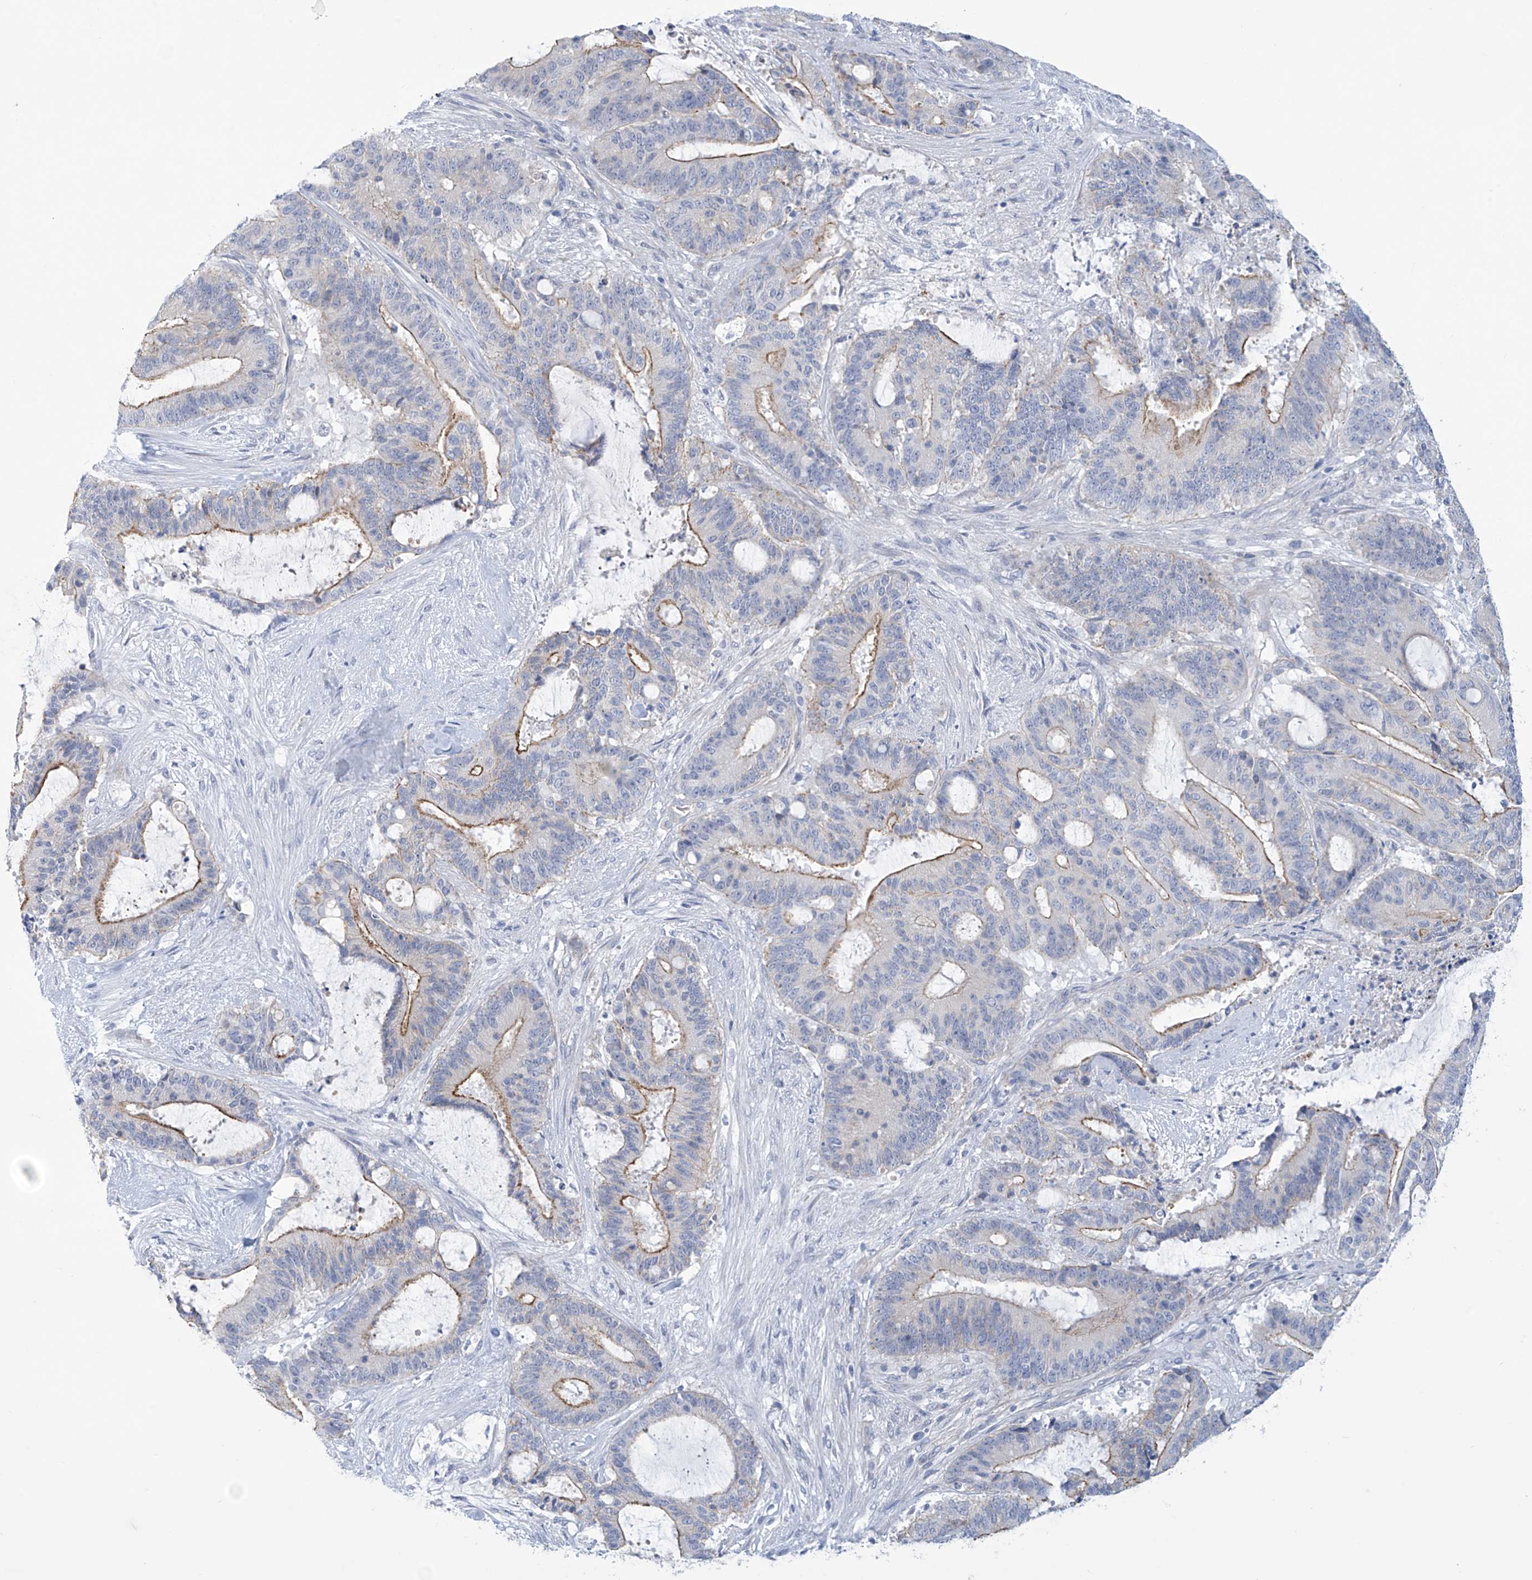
{"staining": {"intensity": "moderate", "quantity": "25%-75%", "location": "cytoplasmic/membranous"}, "tissue": "liver cancer", "cell_type": "Tumor cells", "image_type": "cancer", "snomed": [{"axis": "morphology", "description": "Normal tissue, NOS"}, {"axis": "morphology", "description": "Cholangiocarcinoma"}, {"axis": "topography", "description": "Liver"}, {"axis": "topography", "description": "Peripheral nerve tissue"}], "caption": "Immunohistochemical staining of human liver cancer shows medium levels of moderate cytoplasmic/membranous protein expression in approximately 25%-75% of tumor cells.", "gene": "ABHD13", "patient": {"sex": "female", "age": 73}}